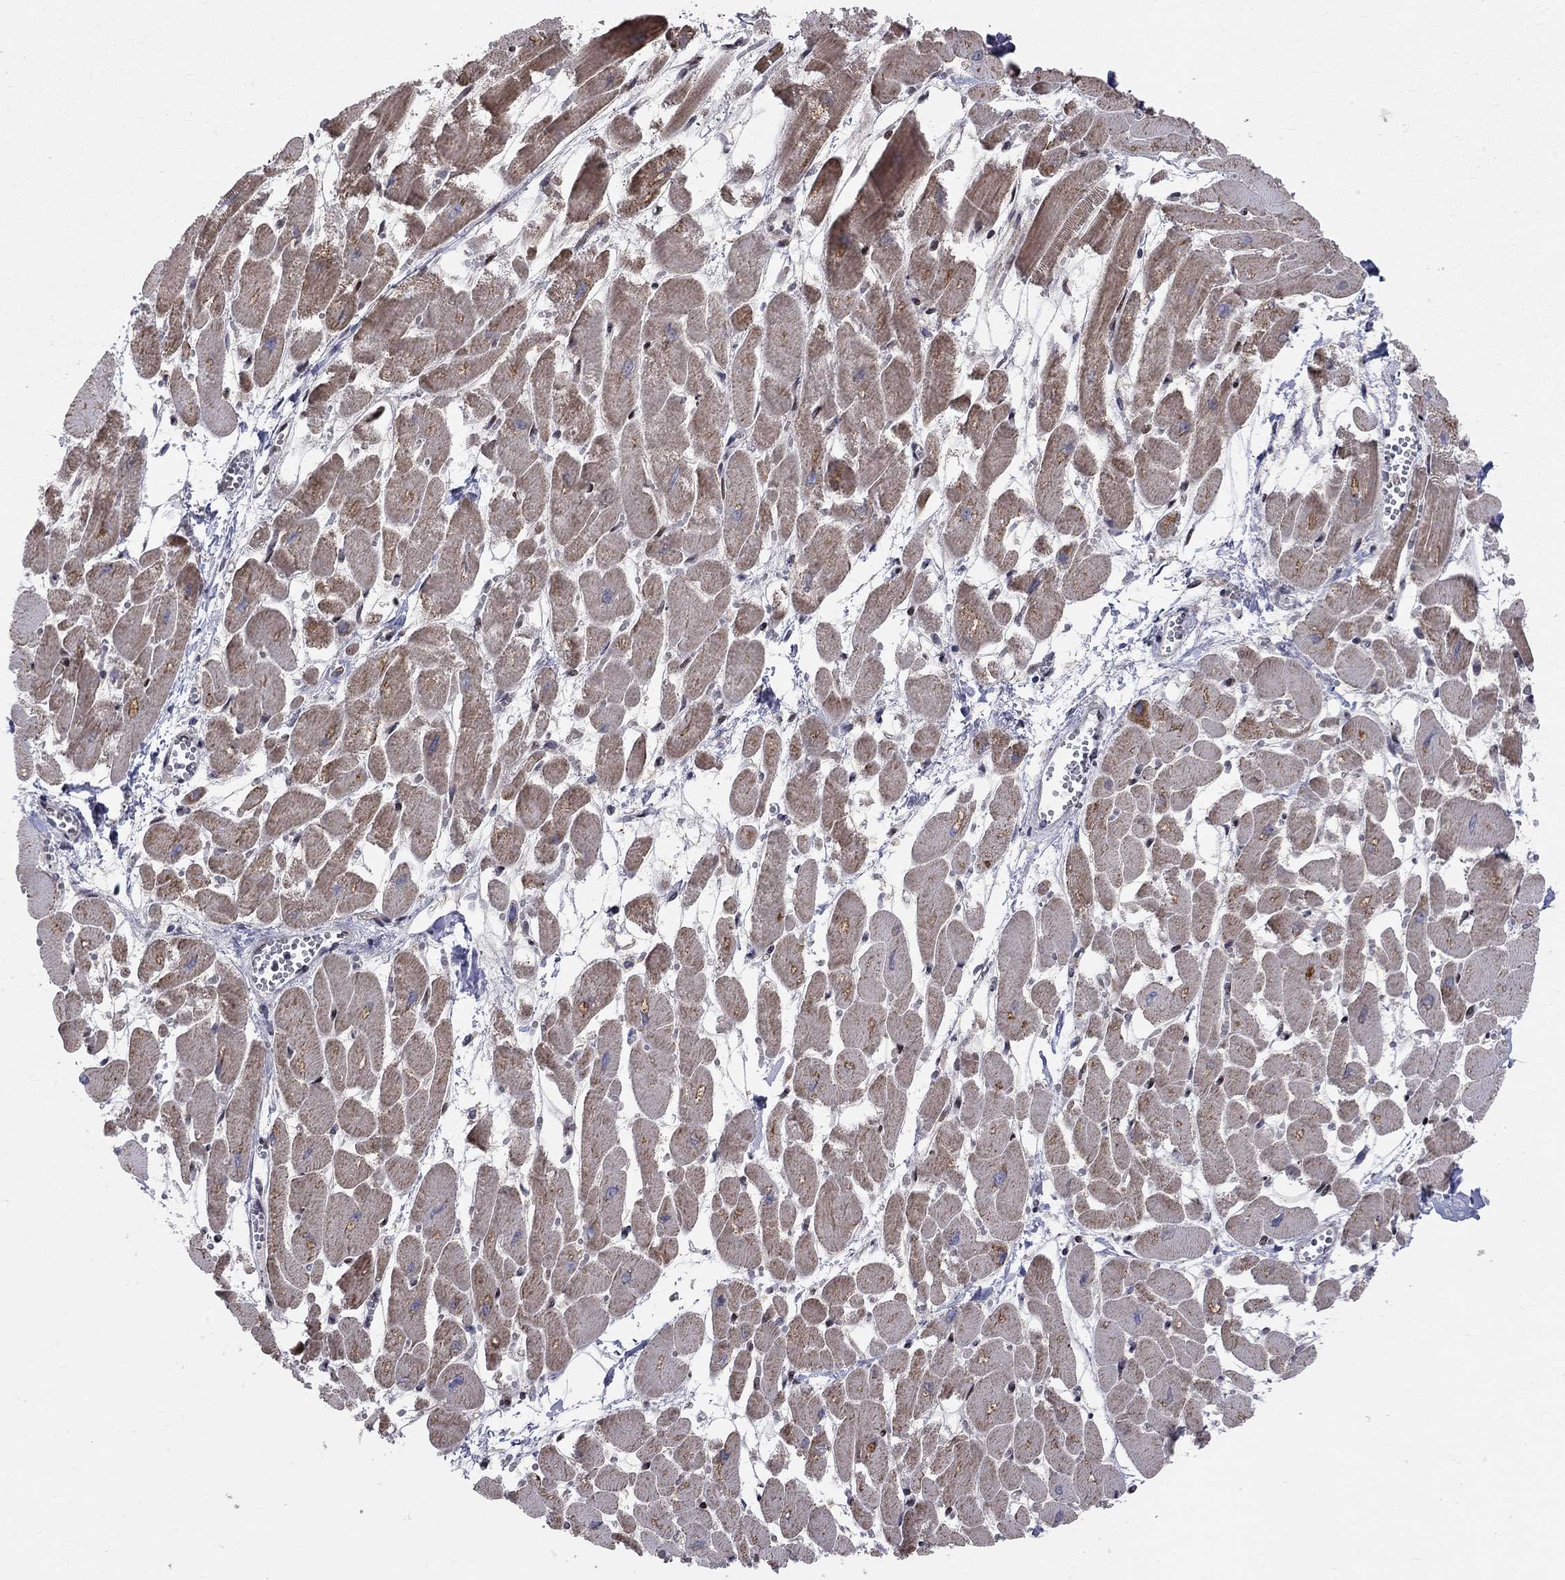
{"staining": {"intensity": "strong", "quantity": "25%-75%", "location": "cytoplasmic/membranous"}, "tissue": "heart muscle", "cell_type": "Cardiomyocytes", "image_type": "normal", "snomed": [{"axis": "morphology", "description": "Normal tissue, NOS"}, {"axis": "topography", "description": "Heart"}], "caption": "IHC (DAB (3,3'-diaminobenzidine)) staining of unremarkable human heart muscle displays strong cytoplasmic/membranous protein positivity in about 25%-75% of cardiomyocytes.", "gene": "ERN2", "patient": {"sex": "female", "age": 52}}